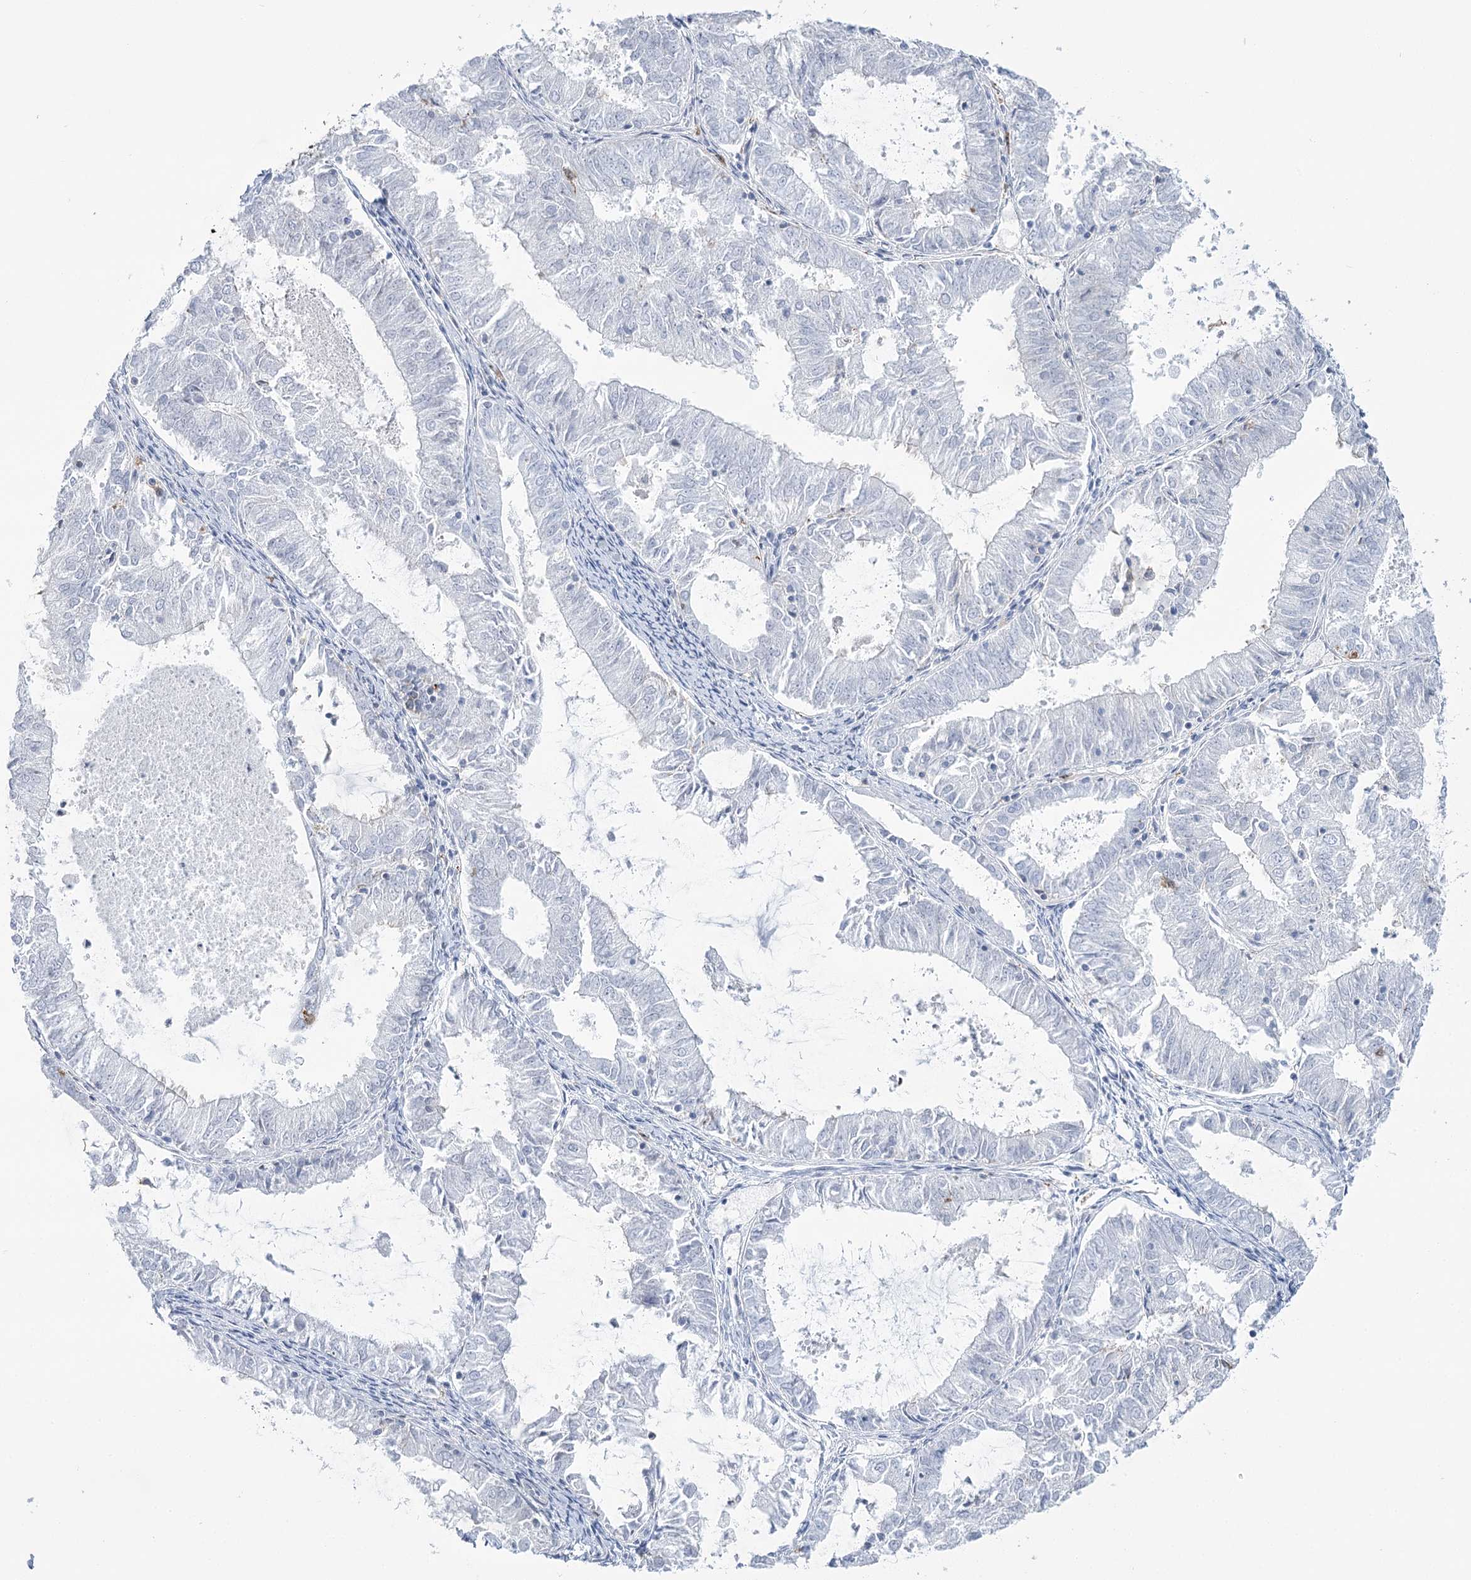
{"staining": {"intensity": "negative", "quantity": "none", "location": "none"}, "tissue": "endometrial cancer", "cell_type": "Tumor cells", "image_type": "cancer", "snomed": [{"axis": "morphology", "description": "Adenocarcinoma, NOS"}, {"axis": "topography", "description": "Endometrium"}], "caption": "This is a micrograph of immunohistochemistry staining of endometrial adenocarcinoma, which shows no expression in tumor cells.", "gene": "C11orf1", "patient": {"sex": "female", "age": 57}}